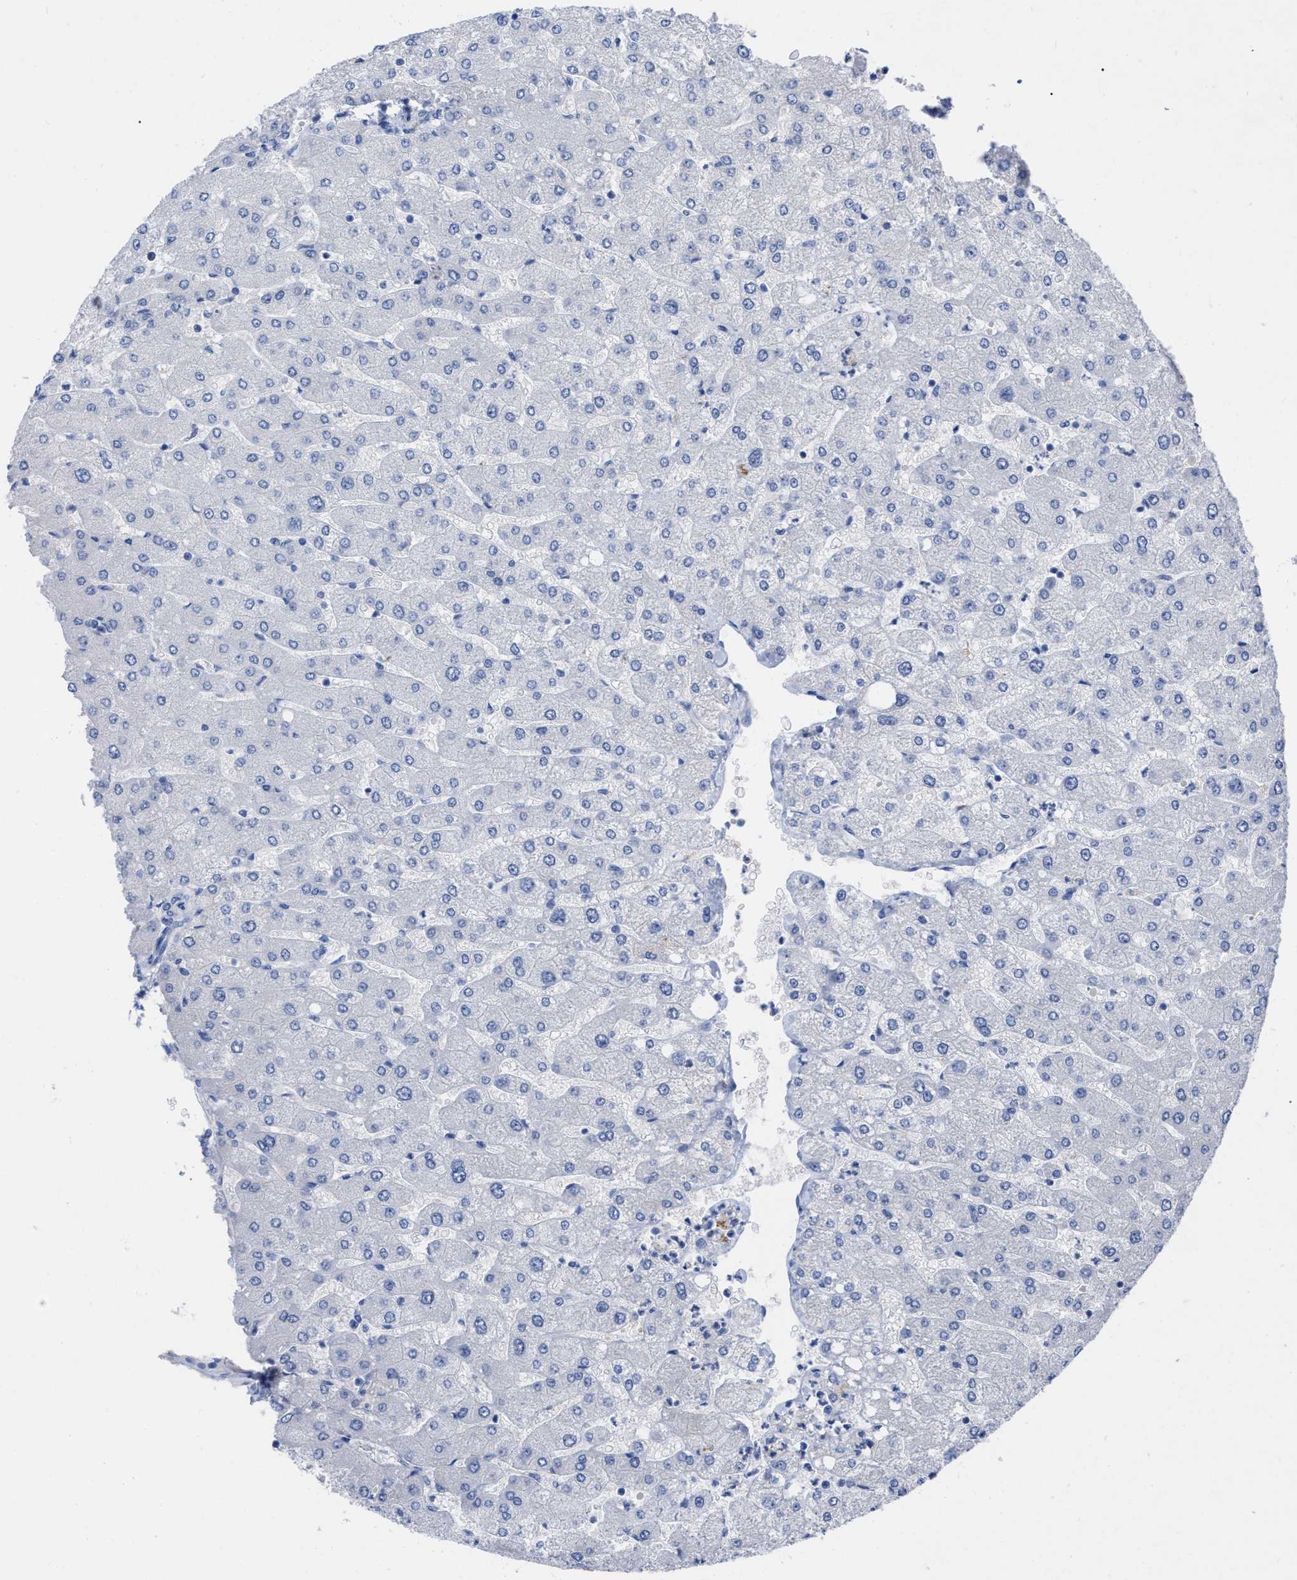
{"staining": {"intensity": "negative", "quantity": "none", "location": "none"}, "tissue": "liver", "cell_type": "Cholangiocytes", "image_type": "normal", "snomed": [{"axis": "morphology", "description": "Normal tissue, NOS"}, {"axis": "topography", "description": "Liver"}], "caption": "IHC image of normal liver: liver stained with DAB reveals no significant protein expression in cholangiocytes.", "gene": "HAPLN1", "patient": {"sex": "male", "age": 55}}